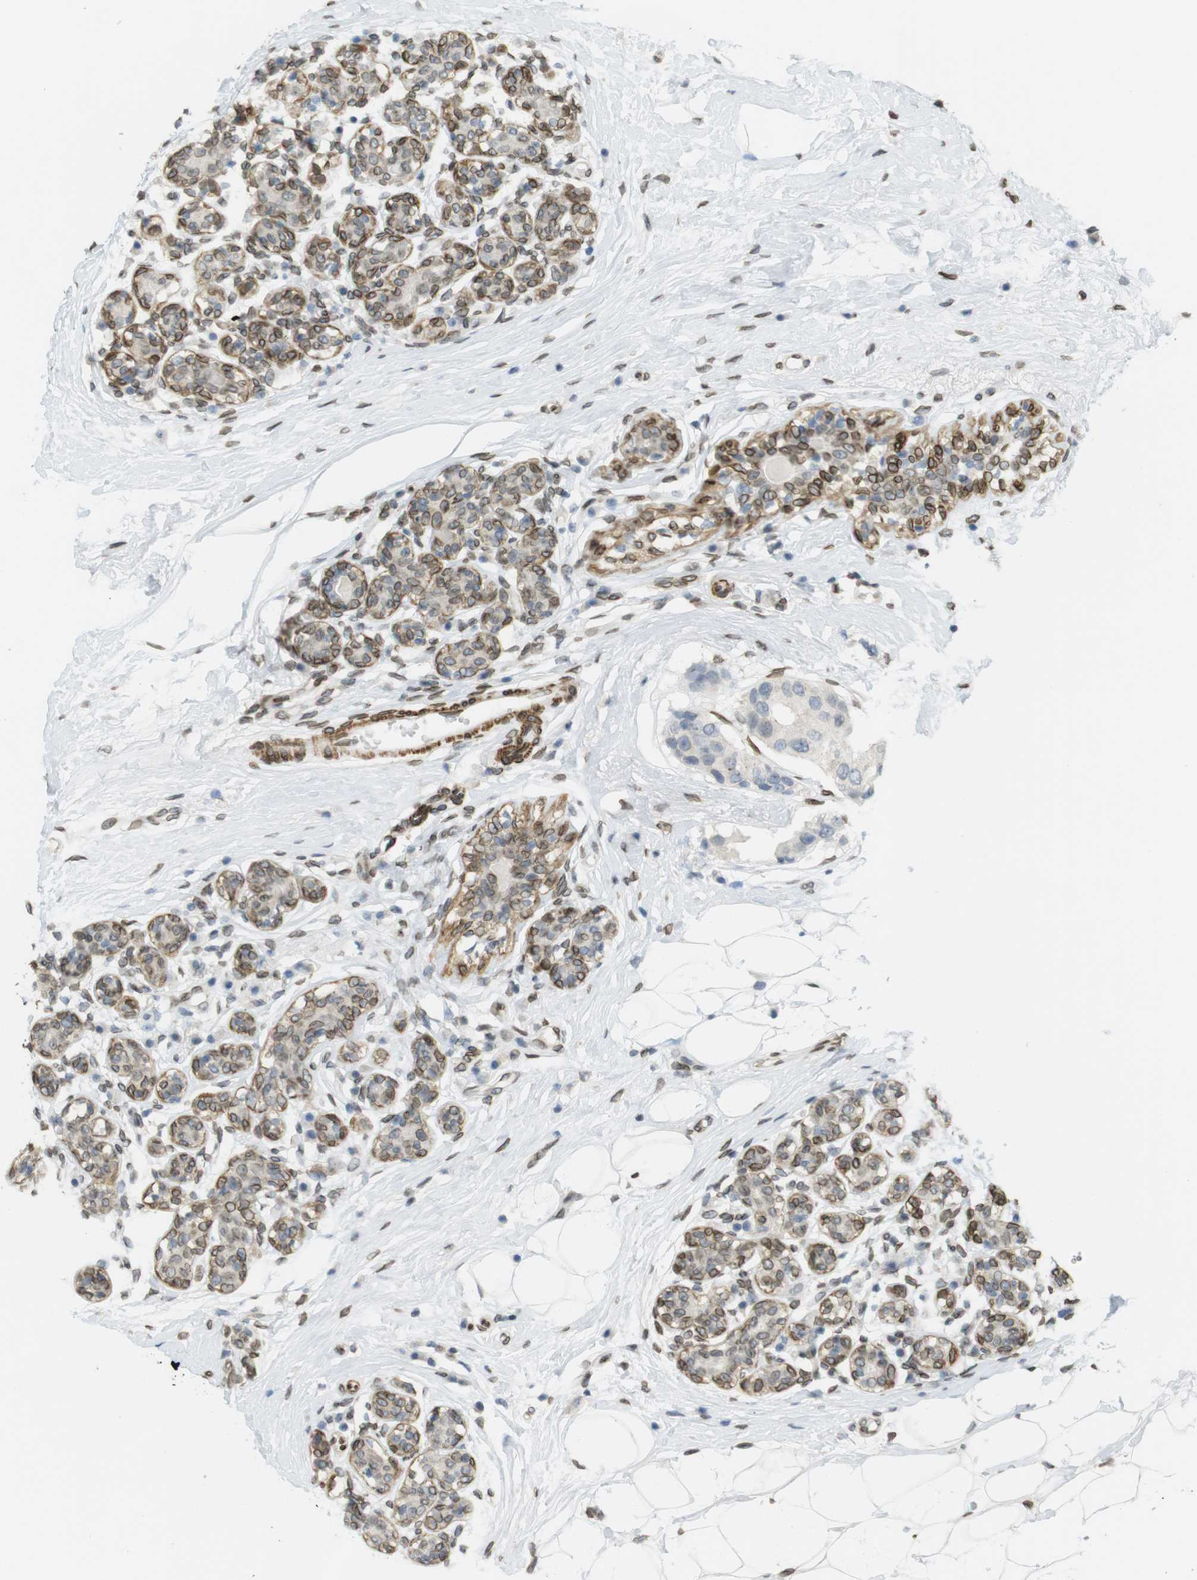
{"staining": {"intensity": "negative", "quantity": "none", "location": "none"}, "tissue": "breast cancer", "cell_type": "Tumor cells", "image_type": "cancer", "snomed": [{"axis": "morphology", "description": "Normal tissue, NOS"}, {"axis": "morphology", "description": "Duct carcinoma"}, {"axis": "topography", "description": "Breast"}], "caption": "This is an immunohistochemistry histopathology image of breast cancer. There is no staining in tumor cells.", "gene": "ARL6IP6", "patient": {"sex": "female", "age": 39}}